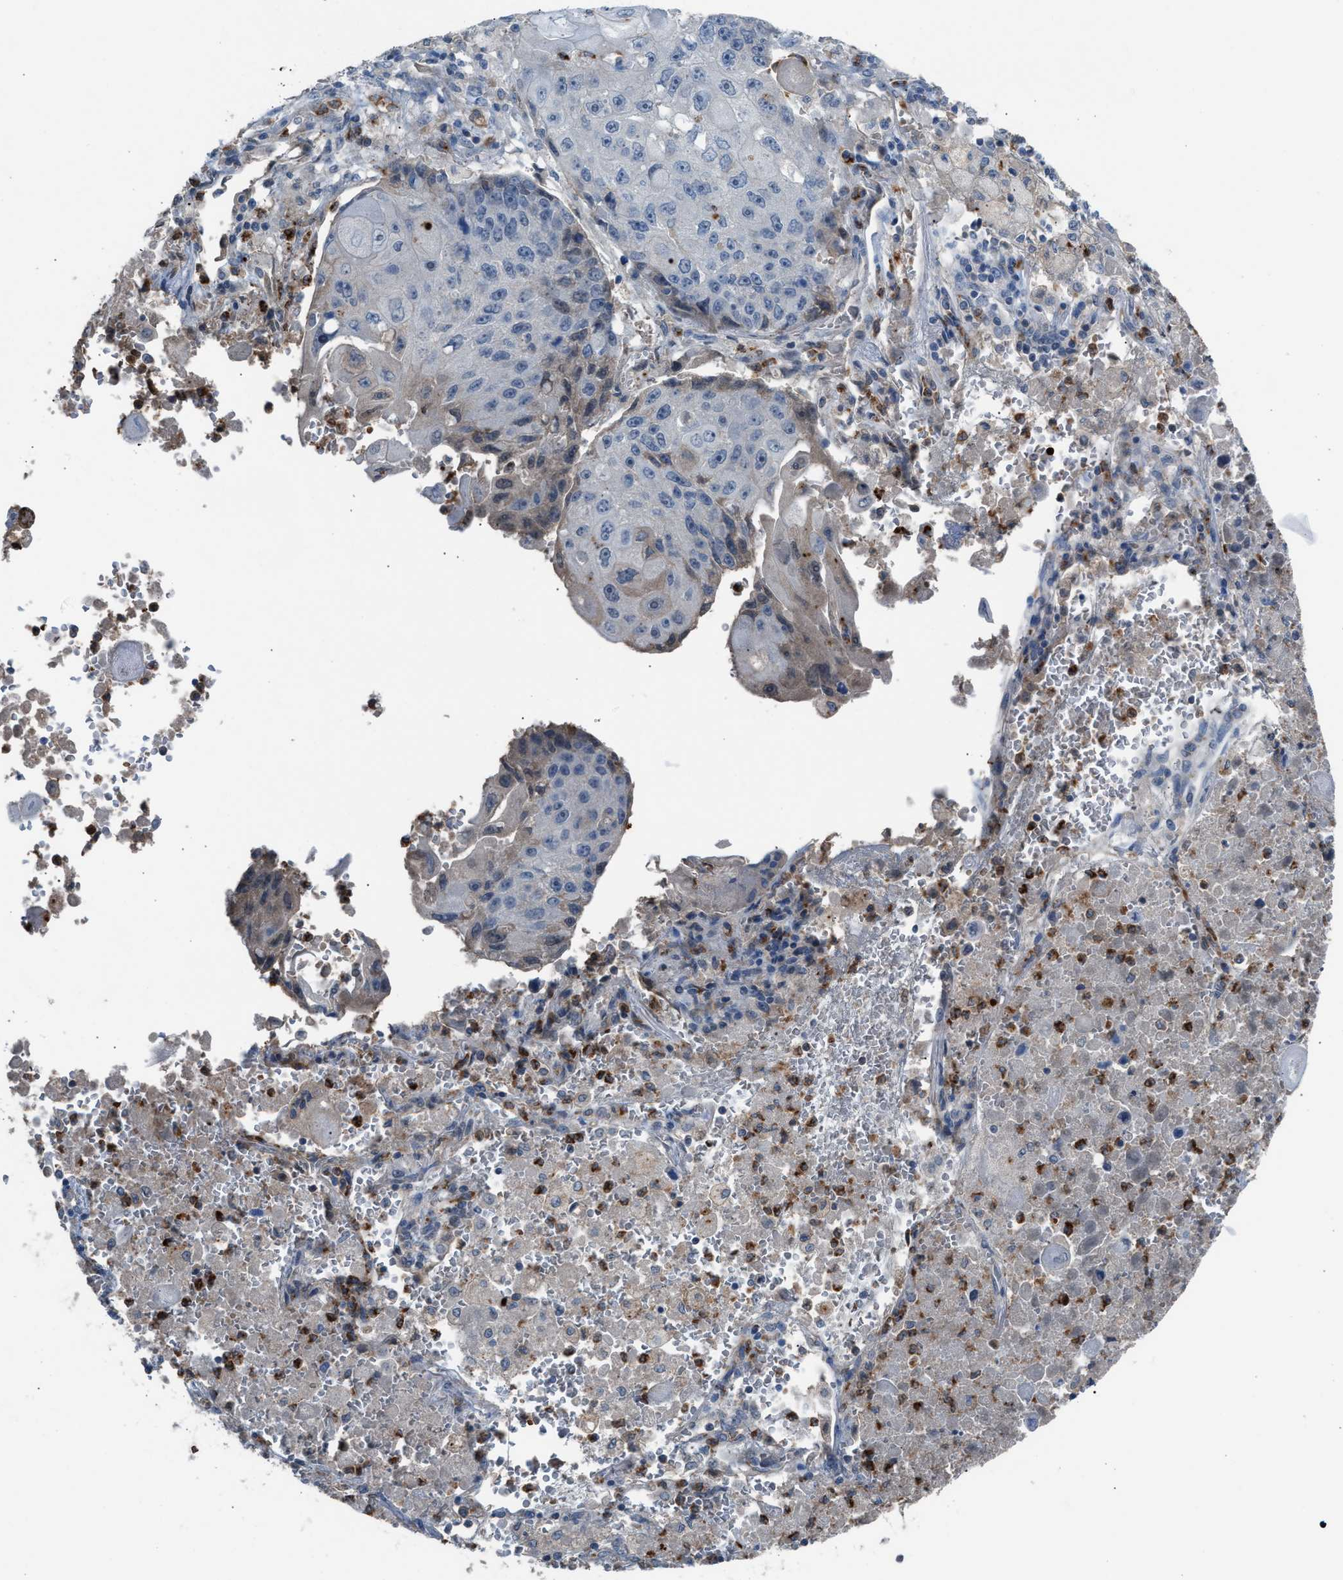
{"staining": {"intensity": "negative", "quantity": "none", "location": "none"}, "tissue": "lung cancer", "cell_type": "Tumor cells", "image_type": "cancer", "snomed": [{"axis": "morphology", "description": "Squamous cell carcinoma, NOS"}, {"axis": "topography", "description": "Lung"}], "caption": "A high-resolution photomicrograph shows immunohistochemistry (IHC) staining of squamous cell carcinoma (lung), which reveals no significant expression in tumor cells.", "gene": "CFAP77", "patient": {"sex": "male", "age": 61}}